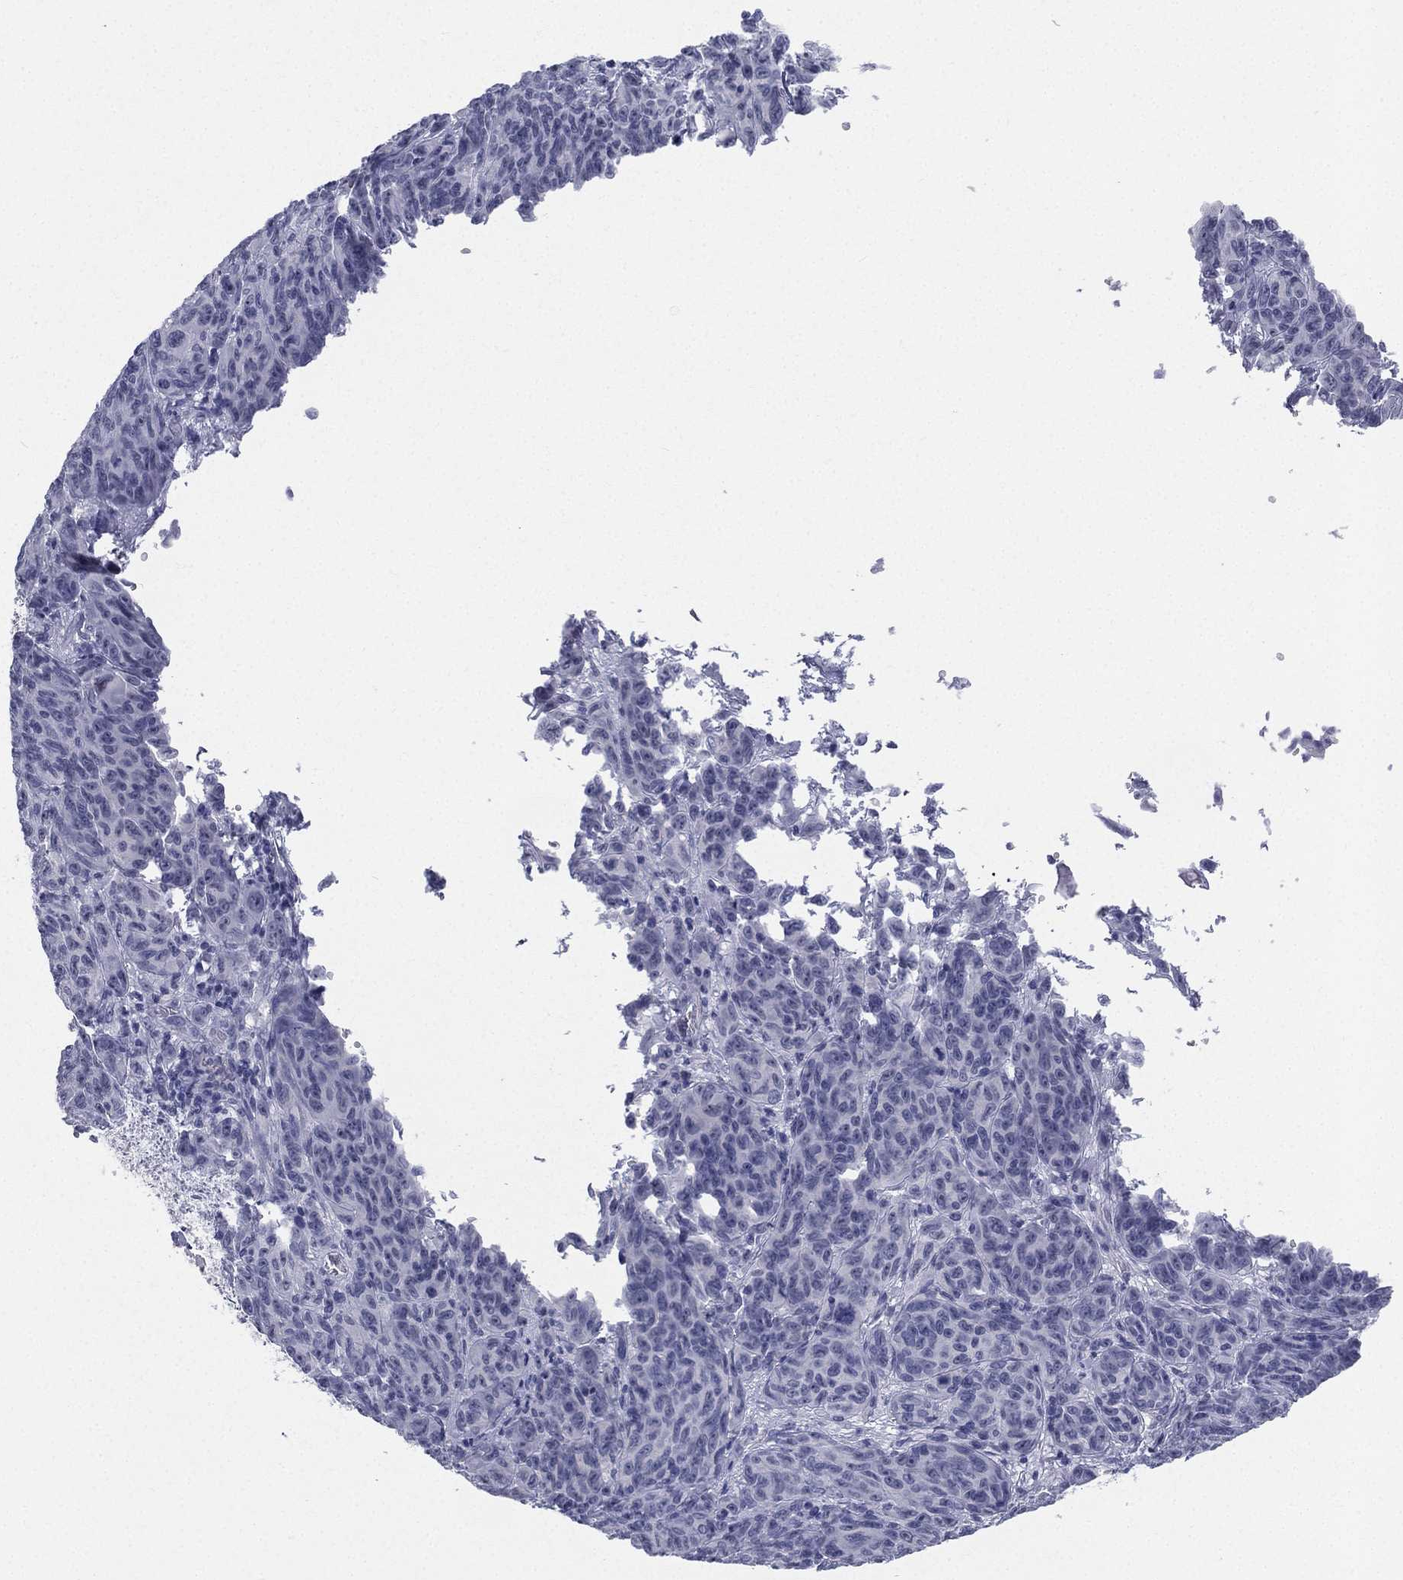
{"staining": {"intensity": "moderate", "quantity": "<25%", "location": "nuclear"}, "tissue": "melanoma", "cell_type": "Tumor cells", "image_type": "cancer", "snomed": [{"axis": "morphology", "description": "Malignant melanoma, NOS"}, {"axis": "topography", "description": "Vulva, labia, clitoris and Bartholin´s gland, NO"}], "caption": "Malignant melanoma tissue shows moderate nuclear expression in about <25% of tumor cells", "gene": "CD22", "patient": {"sex": "female", "age": 75}}